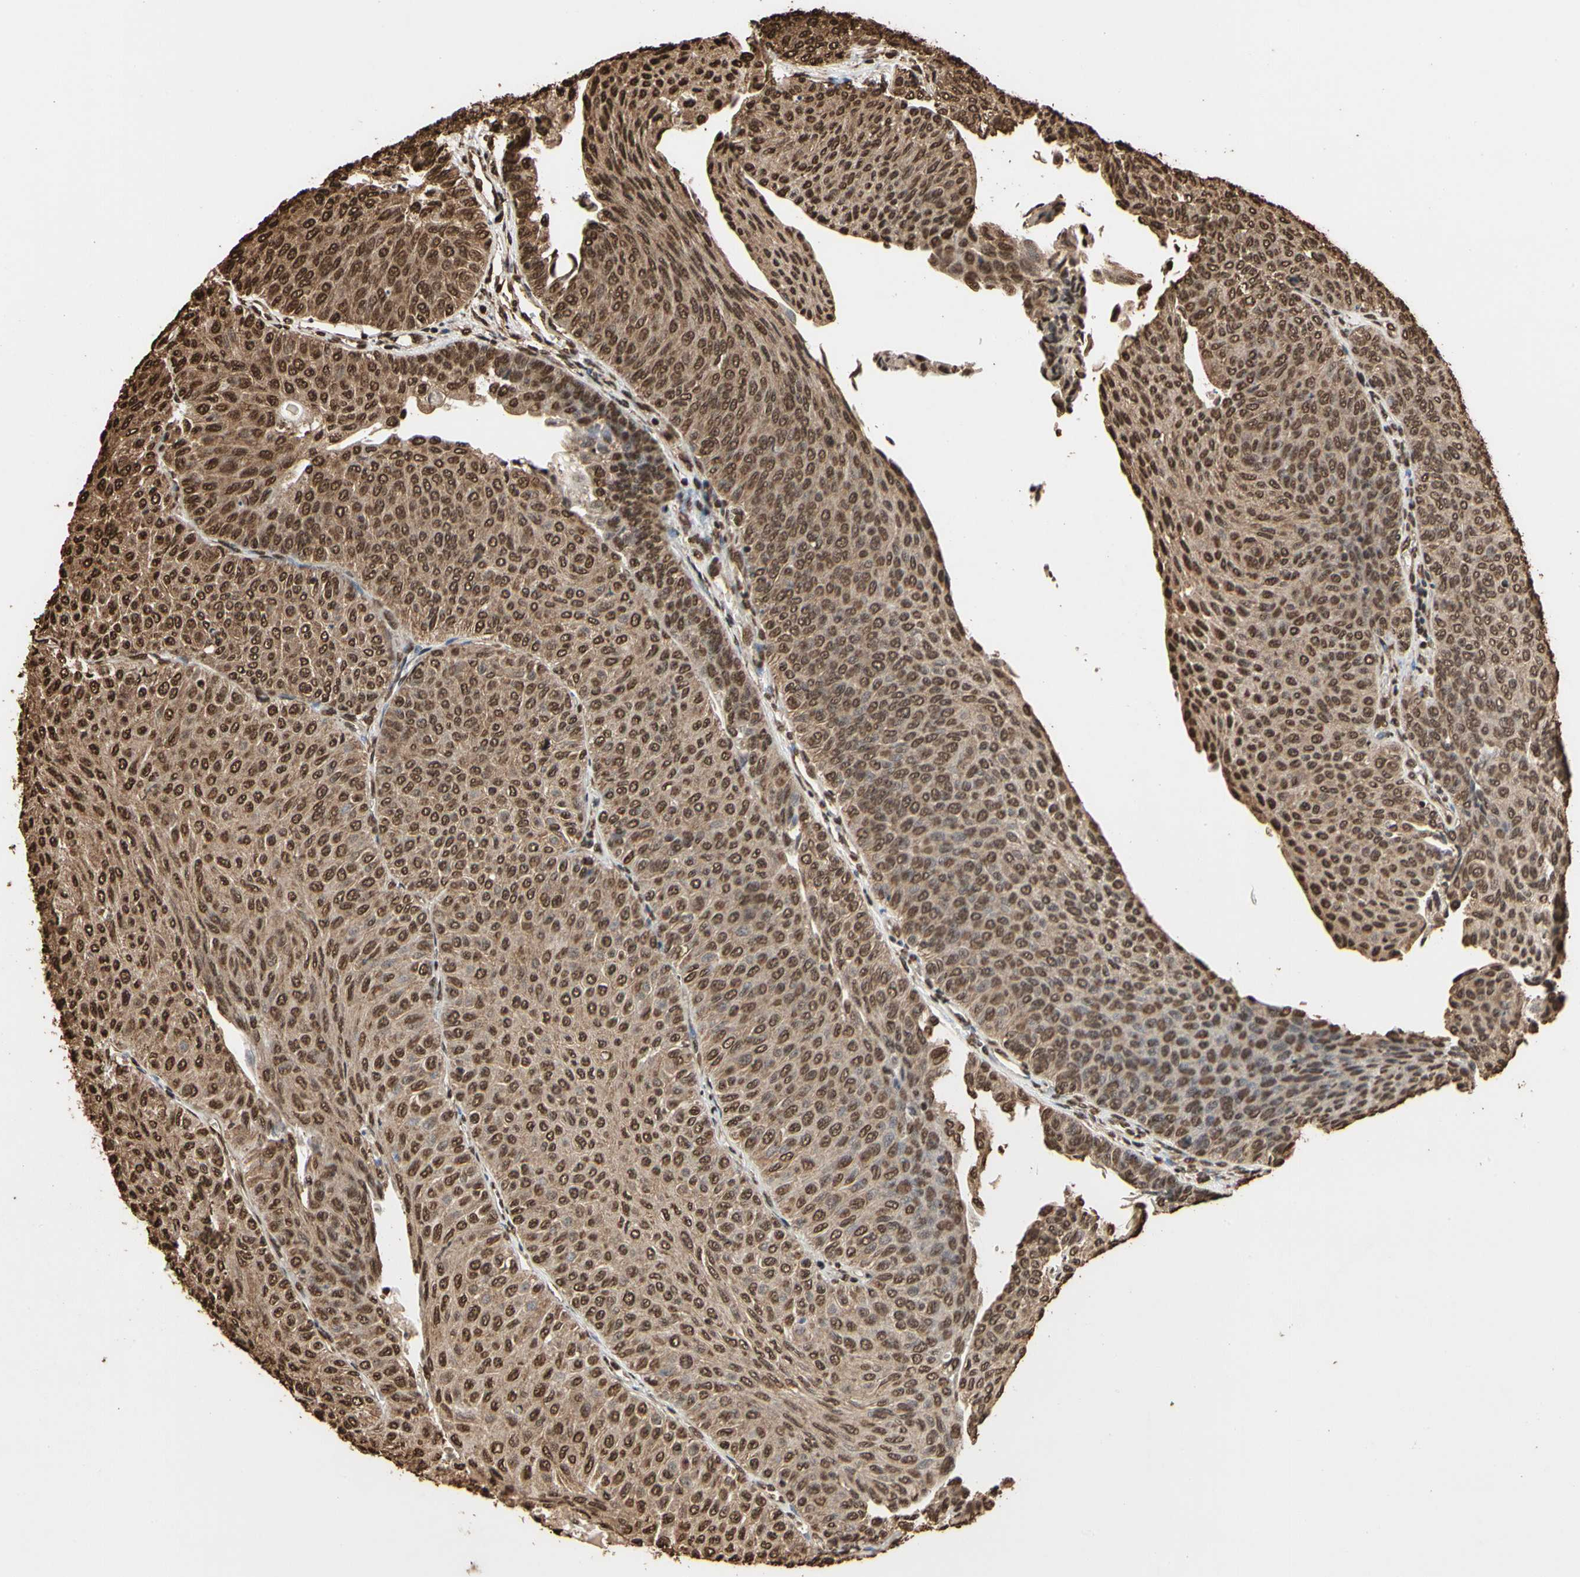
{"staining": {"intensity": "strong", "quantity": ">75%", "location": "cytoplasmic/membranous,nuclear"}, "tissue": "urothelial cancer", "cell_type": "Tumor cells", "image_type": "cancer", "snomed": [{"axis": "morphology", "description": "Urothelial carcinoma, Low grade"}, {"axis": "topography", "description": "Urinary bladder"}], "caption": "DAB (3,3'-diaminobenzidine) immunohistochemical staining of human urothelial carcinoma (low-grade) displays strong cytoplasmic/membranous and nuclear protein positivity in about >75% of tumor cells. (Stains: DAB (3,3'-diaminobenzidine) in brown, nuclei in blue, Microscopy: brightfield microscopy at high magnification).", "gene": "HNRNPK", "patient": {"sex": "male", "age": 78}}